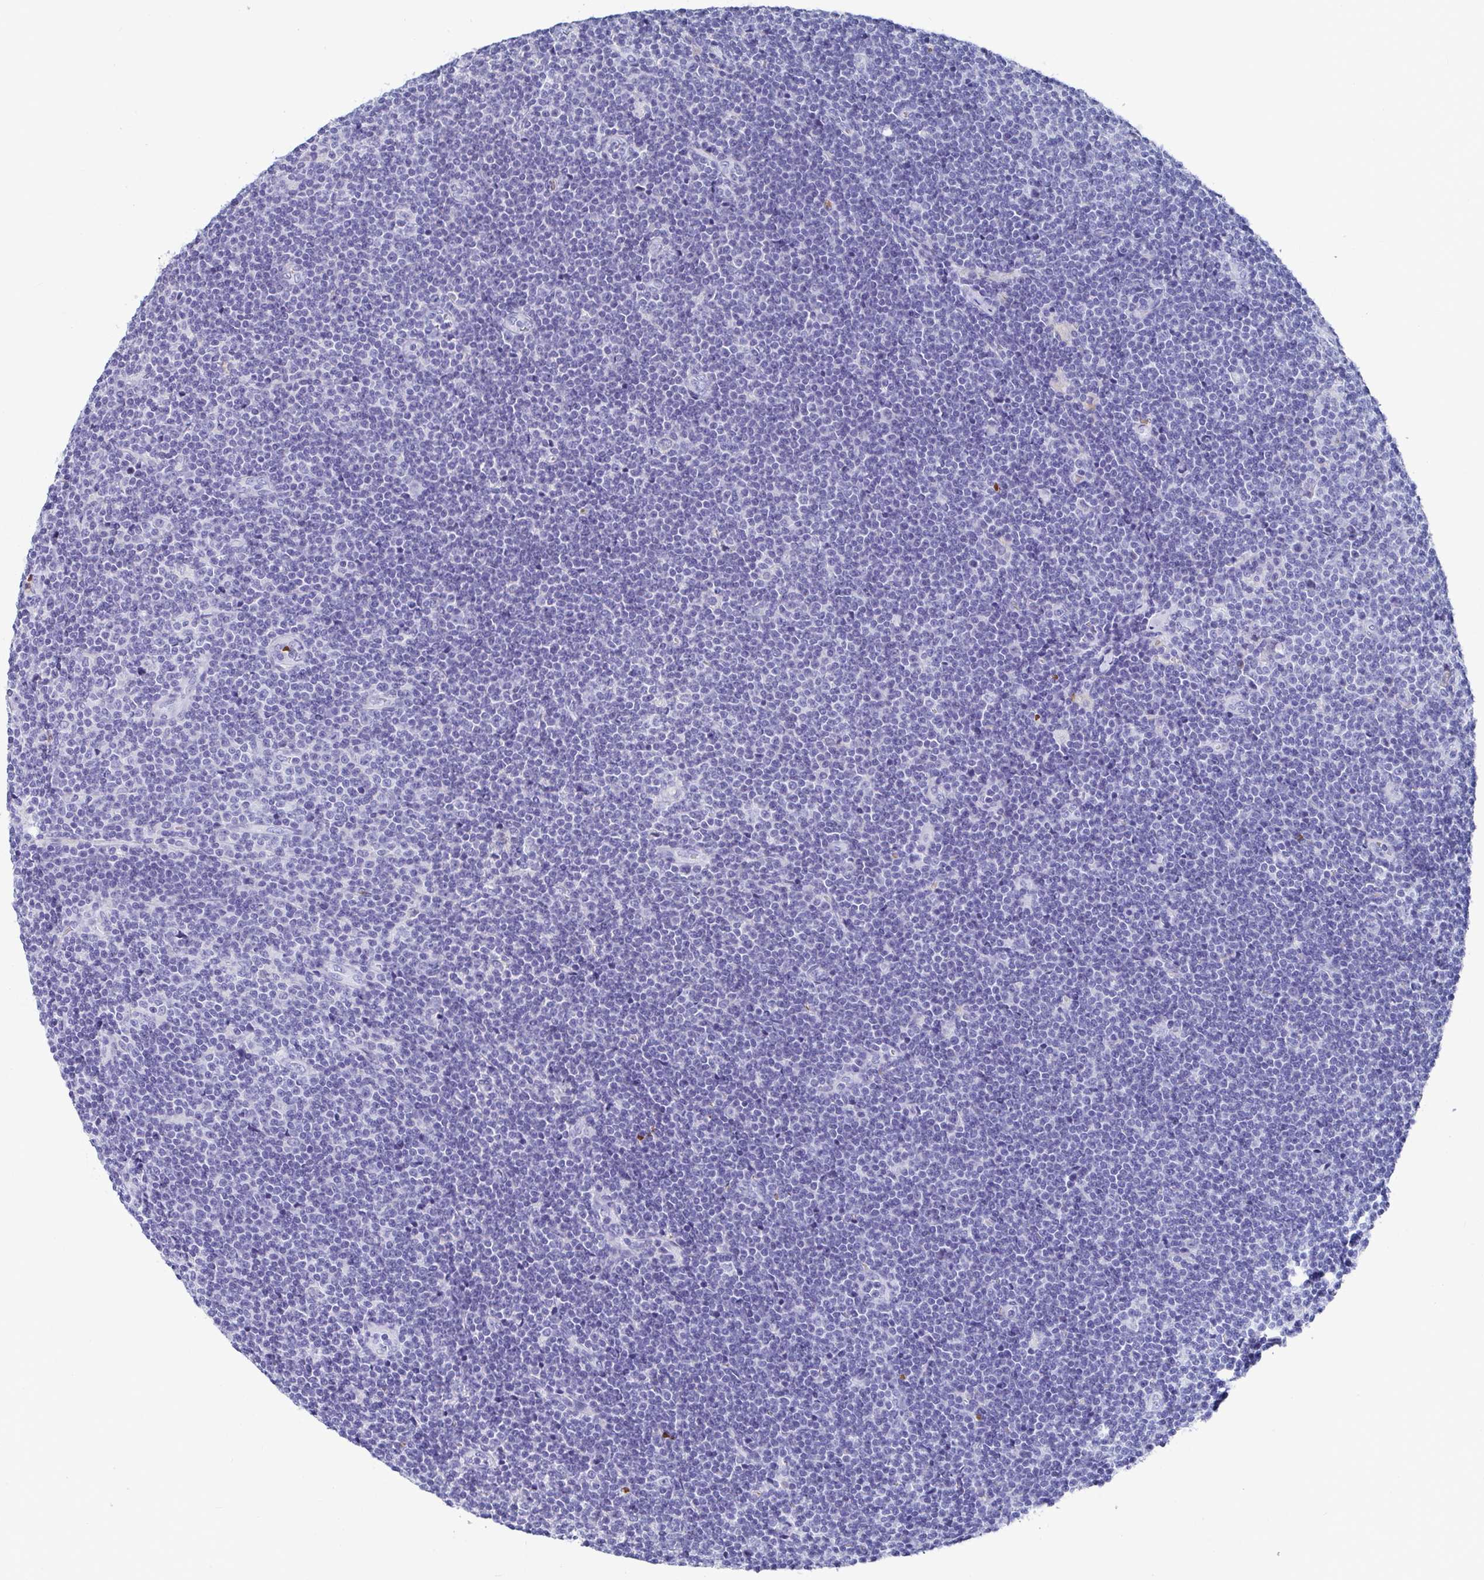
{"staining": {"intensity": "negative", "quantity": "none", "location": "none"}, "tissue": "lymphoma", "cell_type": "Tumor cells", "image_type": "cancer", "snomed": [{"axis": "morphology", "description": "Malignant lymphoma, non-Hodgkin's type, Low grade"}, {"axis": "topography", "description": "Lymph node"}], "caption": "DAB (3,3'-diaminobenzidine) immunohistochemical staining of malignant lymphoma, non-Hodgkin's type (low-grade) reveals no significant staining in tumor cells. (Immunohistochemistry (ihc), brightfield microscopy, high magnification).", "gene": "CLDN8", "patient": {"sex": "male", "age": 48}}